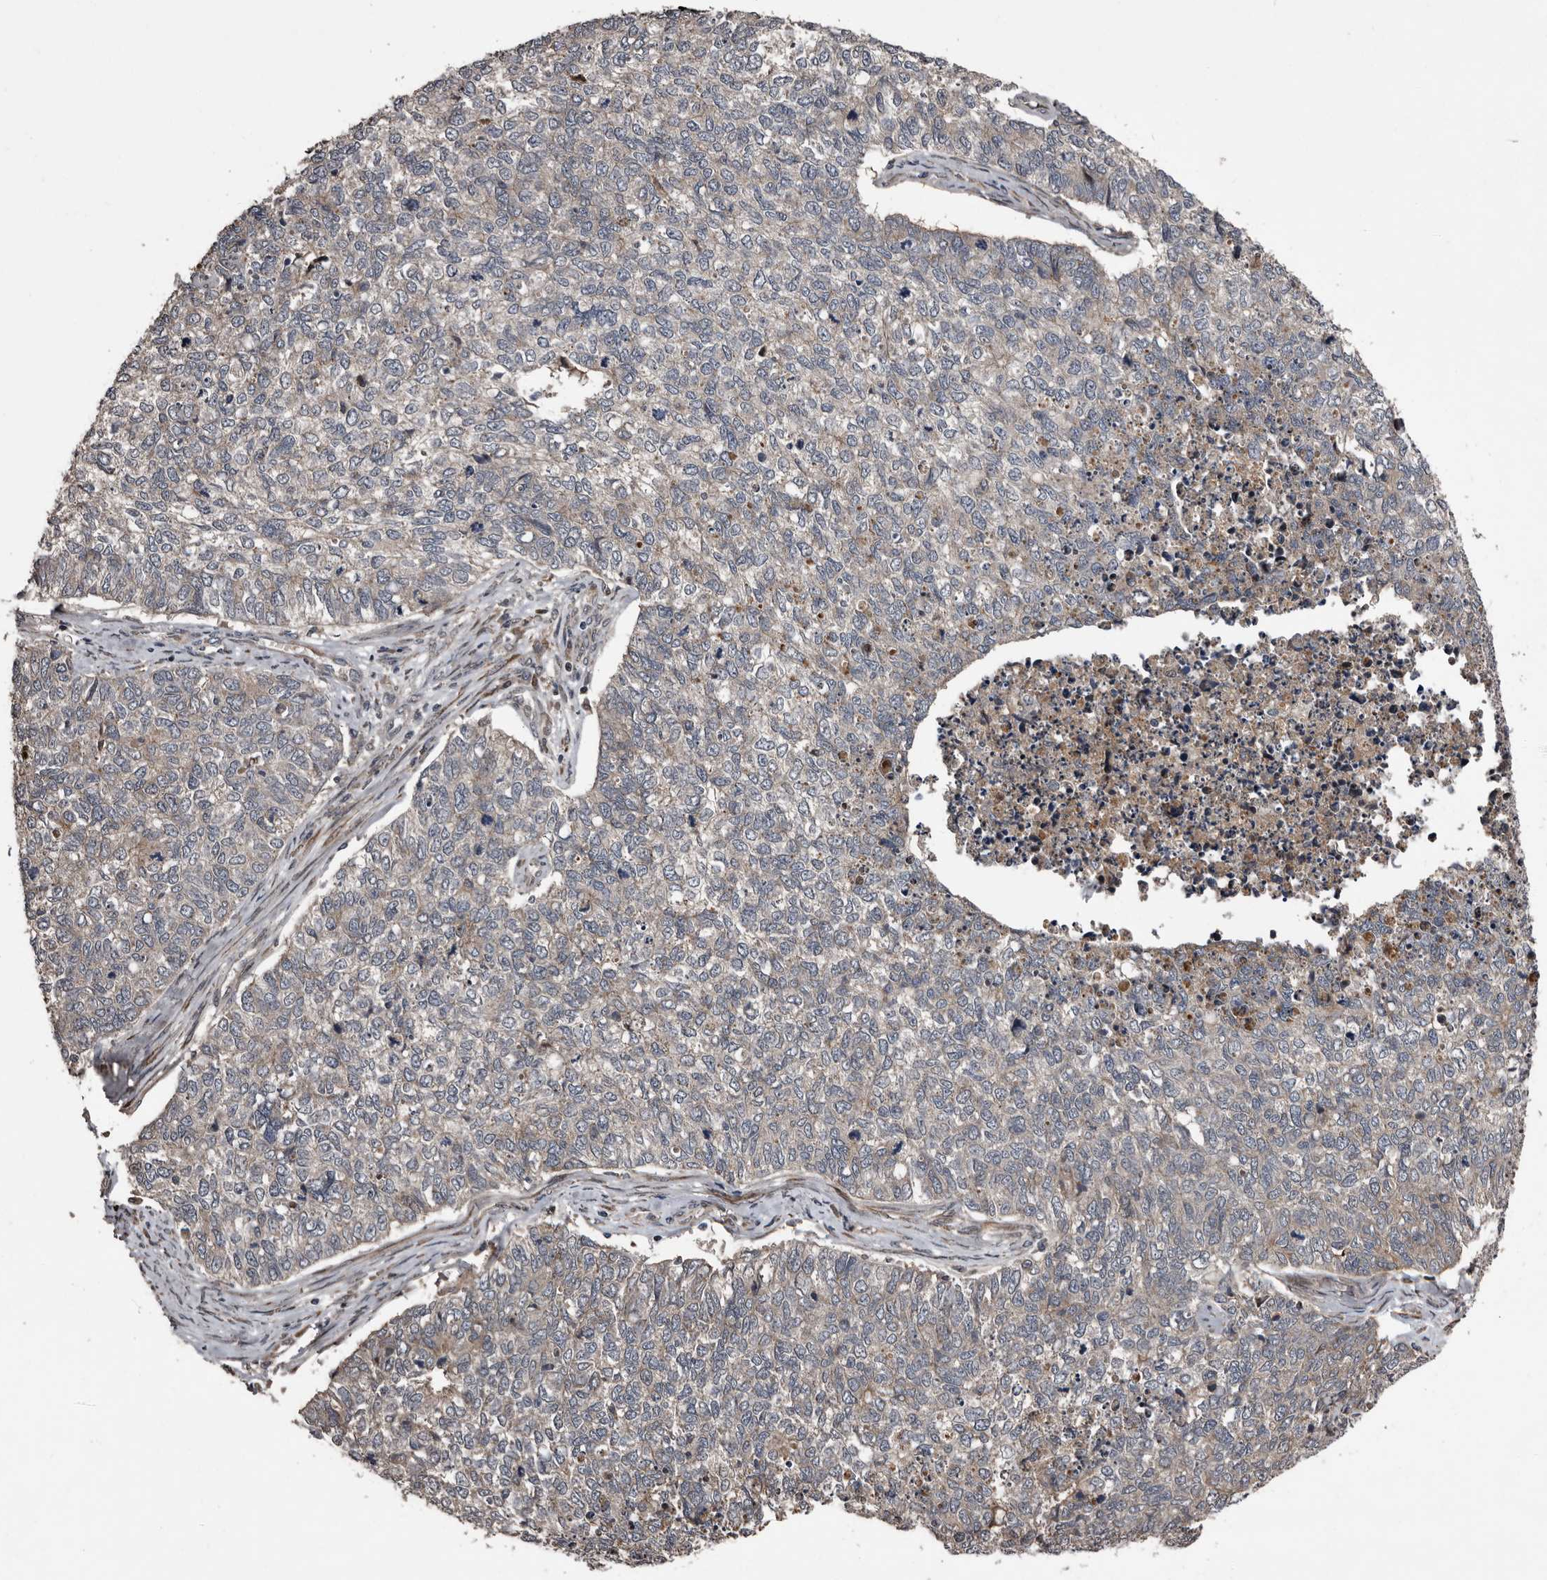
{"staining": {"intensity": "negative", "quantity": "none", "location": "none"}, "tissue": "cervical cancer", "cell_type": "Tumor cells", "image_type": "cancer", "snomed": [{"axis": "morphology", "description": "Squamous cell carcinoma, NOS"}, {"axis": "topography", "description": "Cervix"}], "caption": "Photomicrograph shows no protein positivity in tumor cells of cervical squamous cell carcinoma tissue. (IHC, brightfield microscopy, high magnification).", "gene": "SERTAD4", "patient": {"sex": "female", "age": 63}}